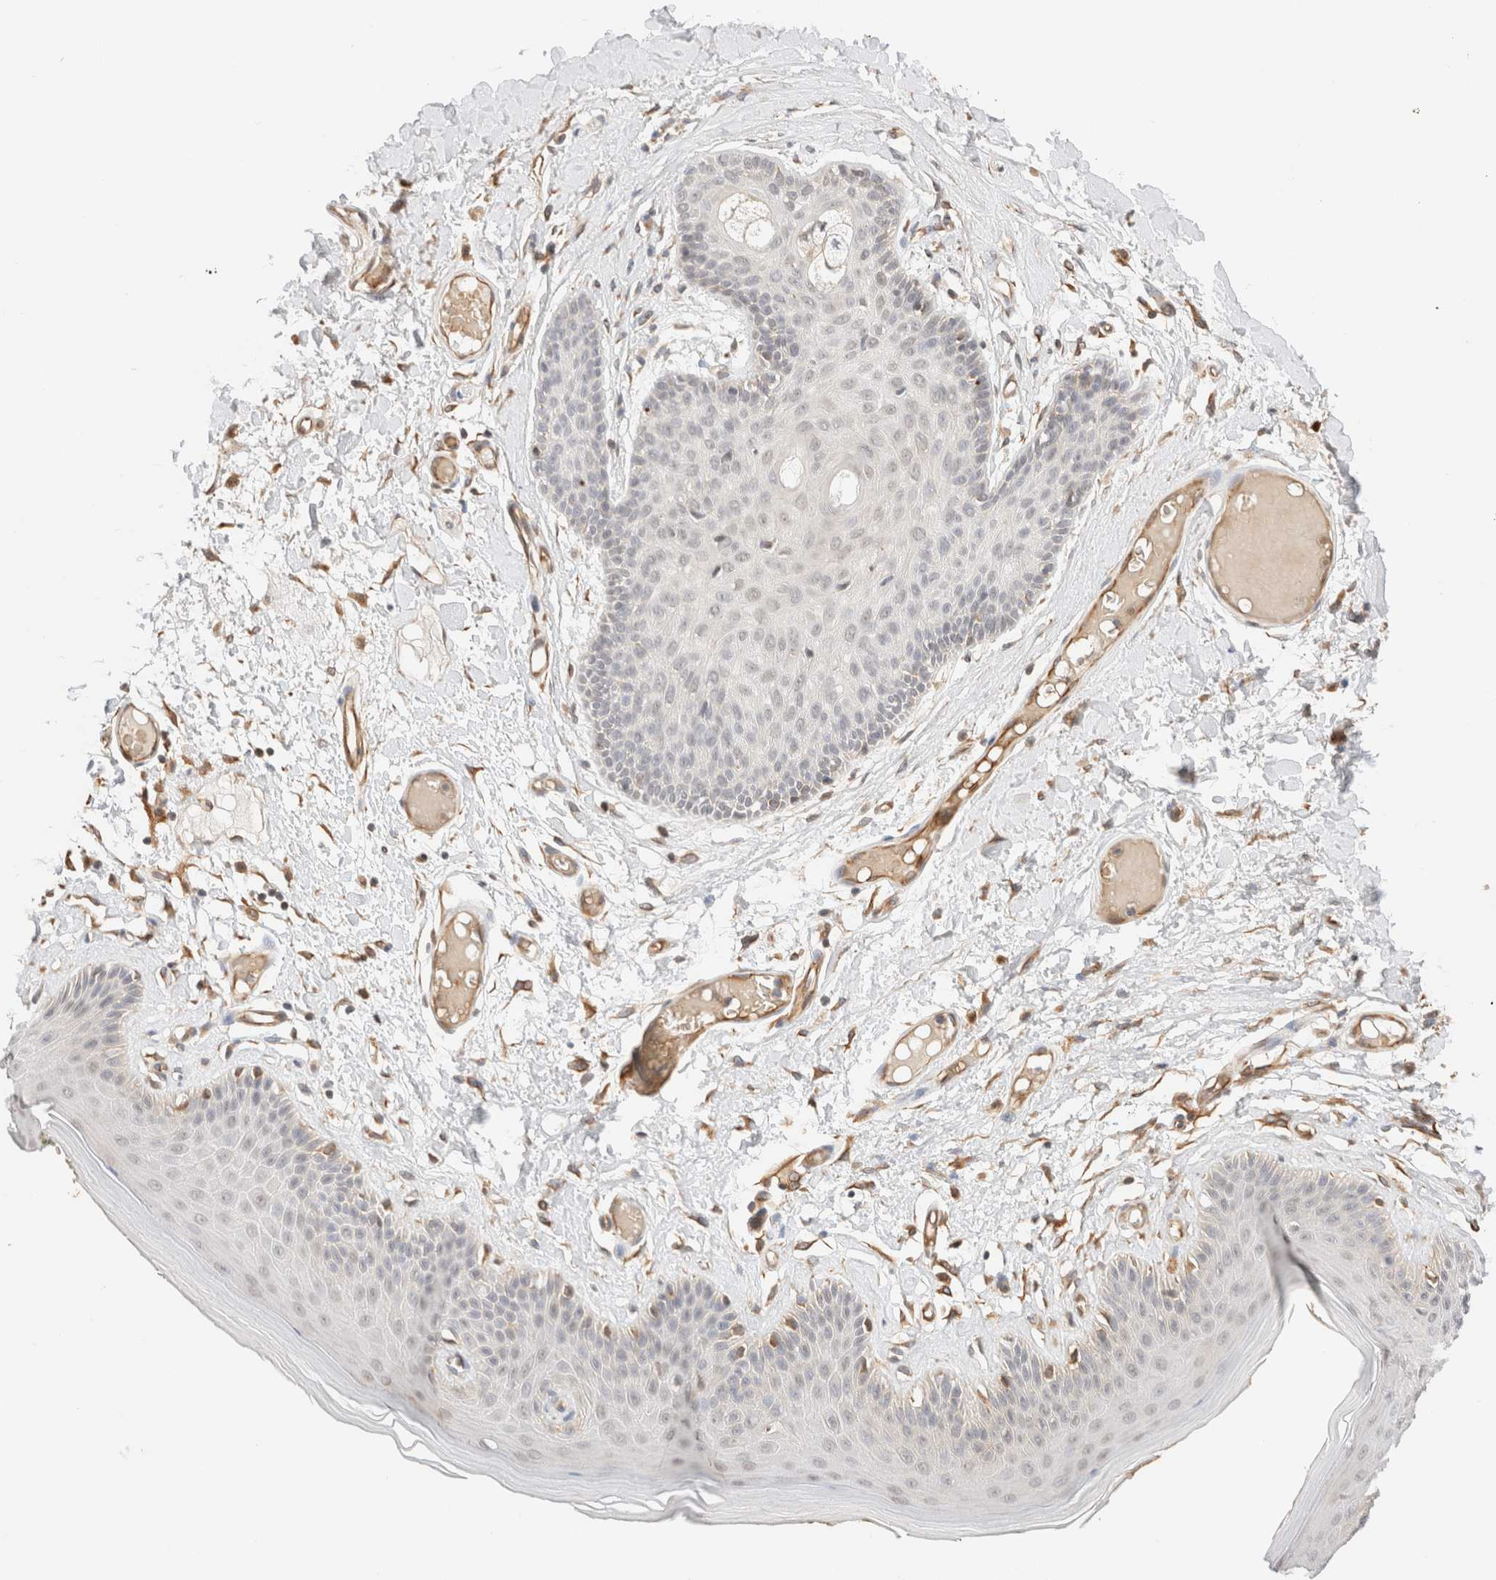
{"staining": {"intensity": "moderate", "quantity": "<25%", "location": "cytoplasmic/membranous"}, "tissue": "skin", "cell_type": "Epidermal cells", "image_type": "normal", "snomed": [{"axis": "morphology", "description": "Normal tissue, NOS"}, {"axis": "topography", "description": "Vulva"}], "caption": "This histopathology image exhibits immunohistochemistry (IHC) staining of benign human skin, with low moderate cytoplasmic/membranous positivity in about <25% of epidermal cells.", "gene": "SYVN1", "patient": {"sex": "female", "age": 73}}